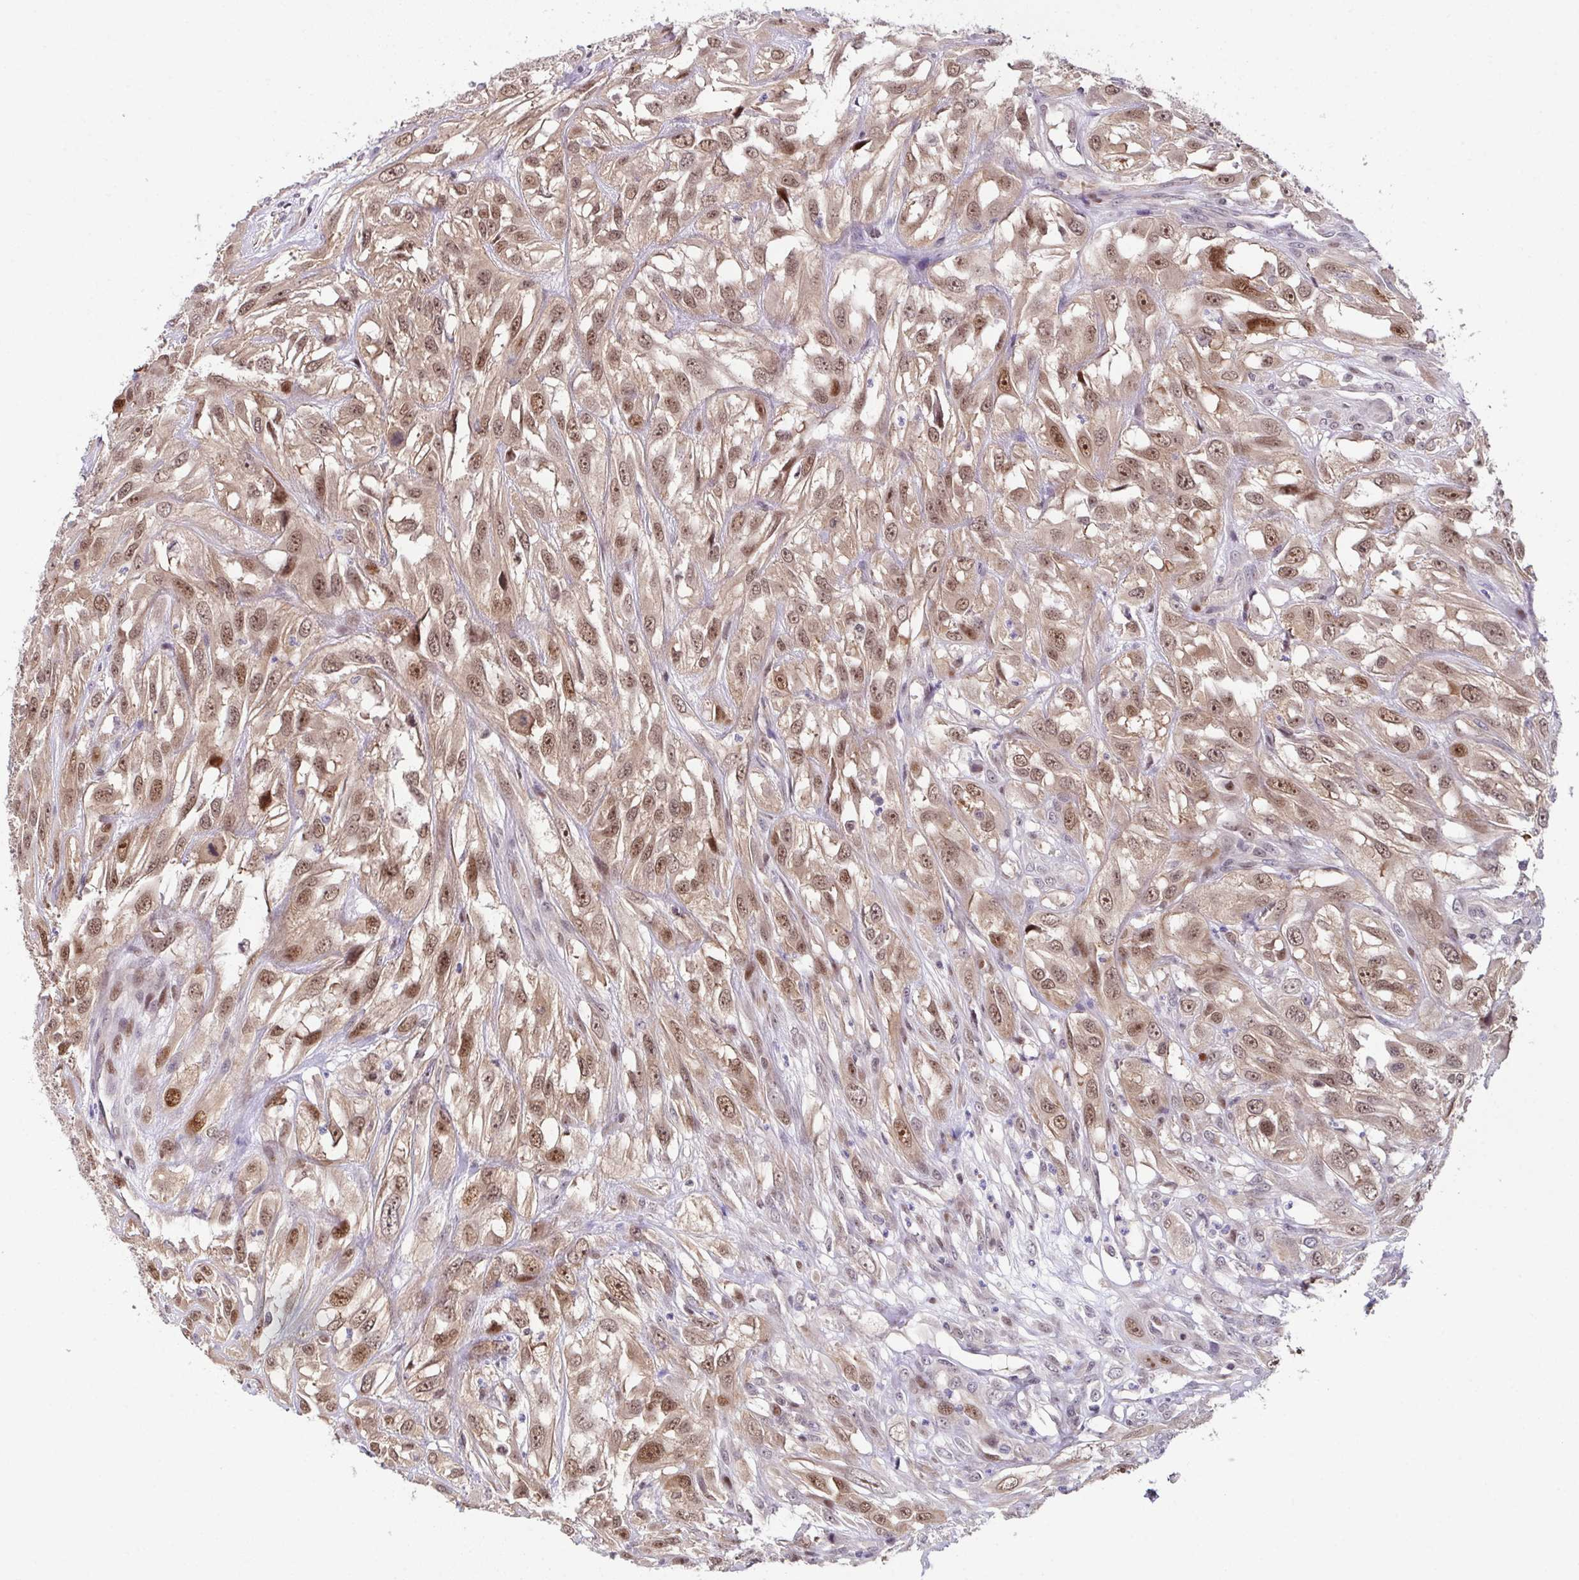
{"staining": {"intensity": "moderate", "quantity": ">75%", "location": "nuclear"}, "tissue": "urothelial cancer", "cell_type": "Tumor cells", "image_type": "cancer", "snomed": [{"axis": "morphology", "description": "Urothelial carcinoma, High grade"}, {"axis": "topography", "description": "Urinary bladder"}], "caption": "Immunohistochemical staining of human urothelial cancer demonstrates medium levels of moderate nuclear expression in about >75% of tumor cells. (DAB (3,3'-diaminobenzidine) IHC with brightfield microscopy, high magnification).", "gene": "DNAJB1", "patient": {"sex": "male", "age": 67}}